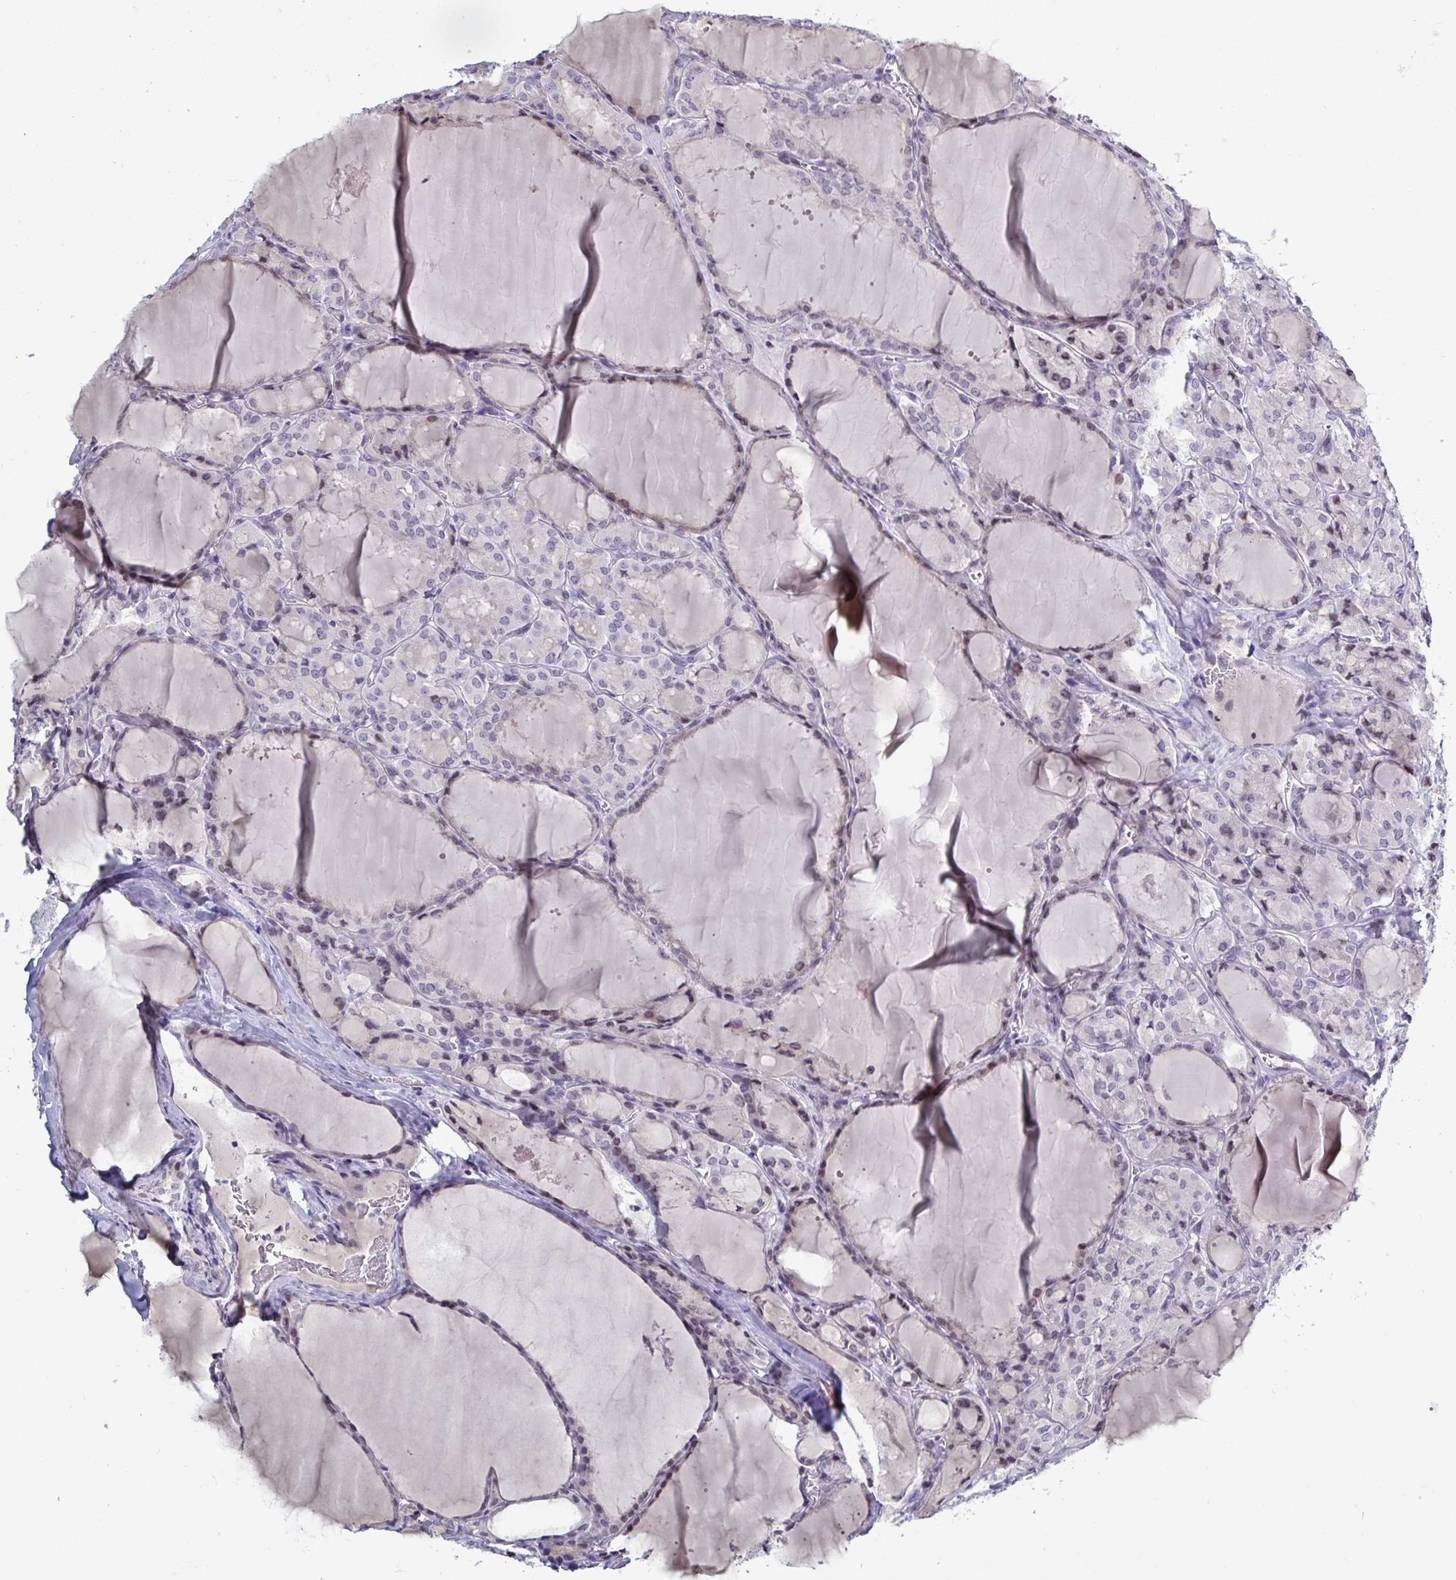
{"staining": {"intensity": "negative", "quantity": "none", "location": "none"}, "tissue": "thyroid cancer", "cell_type": "Tumor cells", "image_type": "cancer", "snomed": [{"axis": "morphology", "description": "Papillary adenocarcinoma, NOS"}, {"axis": "topography", "description": "Thyroid gland"}], "caption": "The immunohistochemistry photomicrograph has no significant expression in tumor cells of thyroid papillary adenocarcinoma tissue.", "gene": "TCEAL8", "patient": {"sex": "male", "age": 87}}